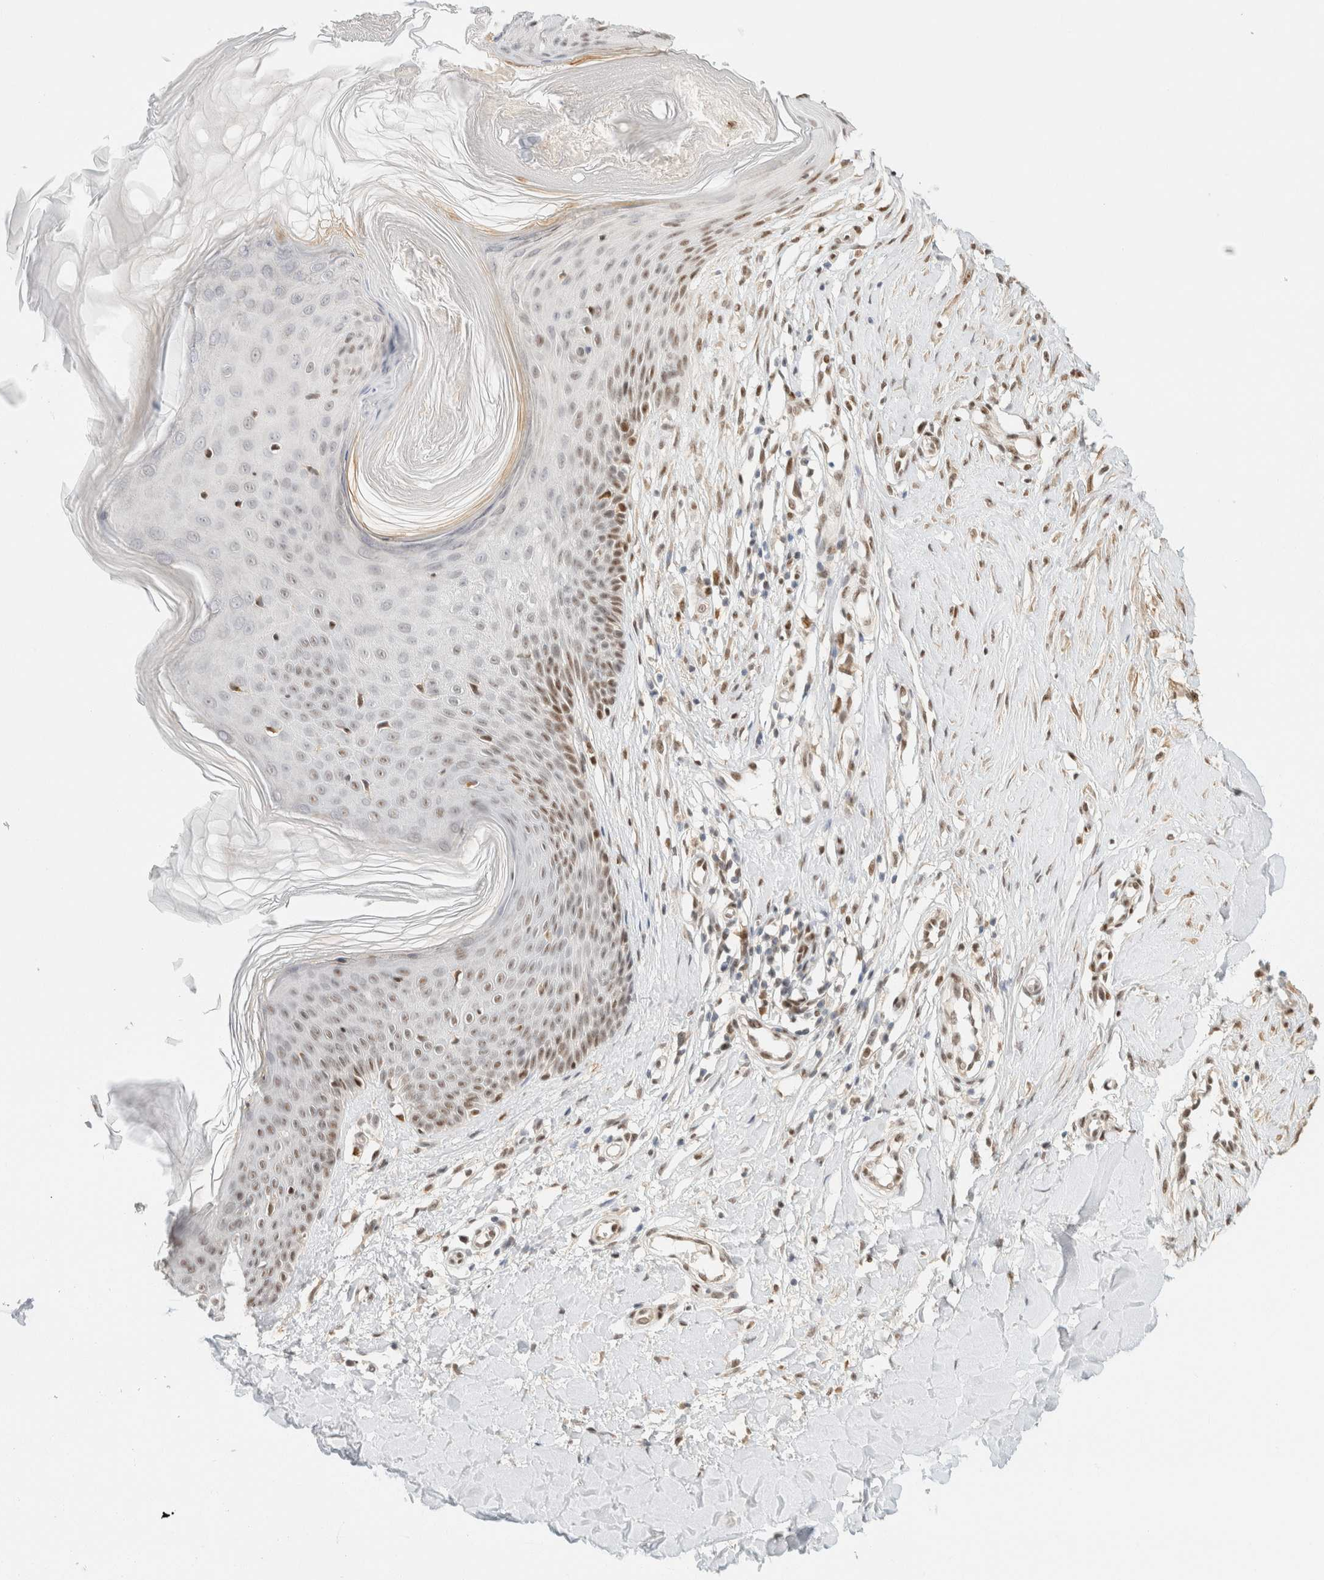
{"staining": {"intensity": "moderate", "quantity": ">75%", "location": "nuclear"}, "tissue": "skin", "cell_type": "Fibroblasts", "image_type": "normal", "snomed": [{"axis": "morphology", "description": "Normal tissue, NOS"}, {"axis": "topography", "description": "Skin"}], "caption": "Protein expression analysis of benign human skin reveals moderate nuclear staining in approximately >75% of fibroblasts. Immunohistochemistry (ihc) stains the protein of interest in brown and the nuclei are stained blue.", "gene": "ZNF768", "patient": {"sex": "male", "age": 41}}